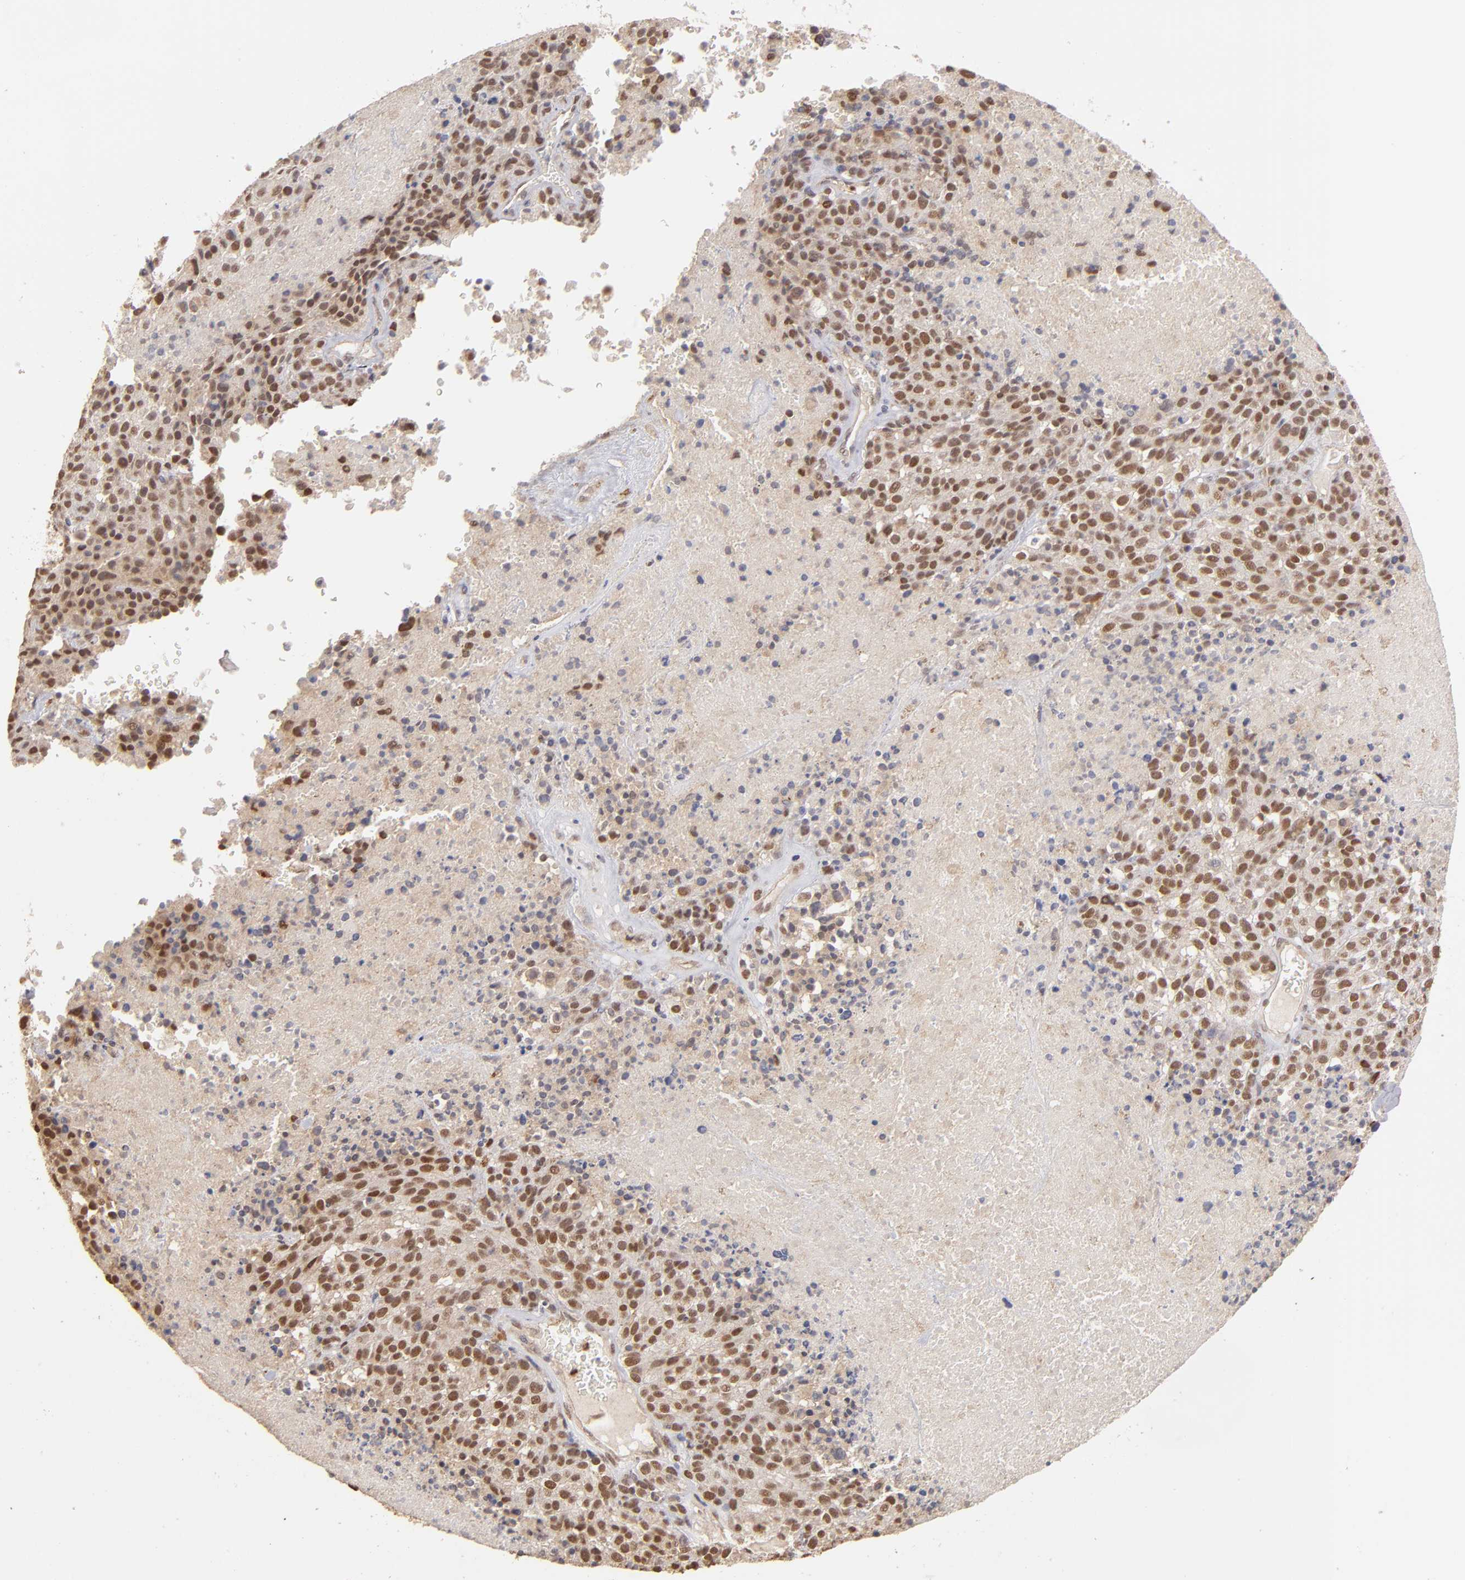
{"staining": {"intensity": "moderate", "quantity": ">75%", "location": "cytoplasmic/membranous,nuclear"}, "tissue": "melanoma", "cell_type": "Tumor cells", "image_type": "cancer", "snomed": [{"axis": "morphology", "description": "Malignant melanoma, Metastatic site"}, {"axis": "topography", "description": "Cerebral cortex"}], "caption": "Protein expression analysis of malignant melanoma (metastatic site) shows moderate cytoplasmic/membranous and nuclear staining in about >75% of tumor cells.", "gene": "NFE2", "patient": {"sex": "female", "age": 52}}